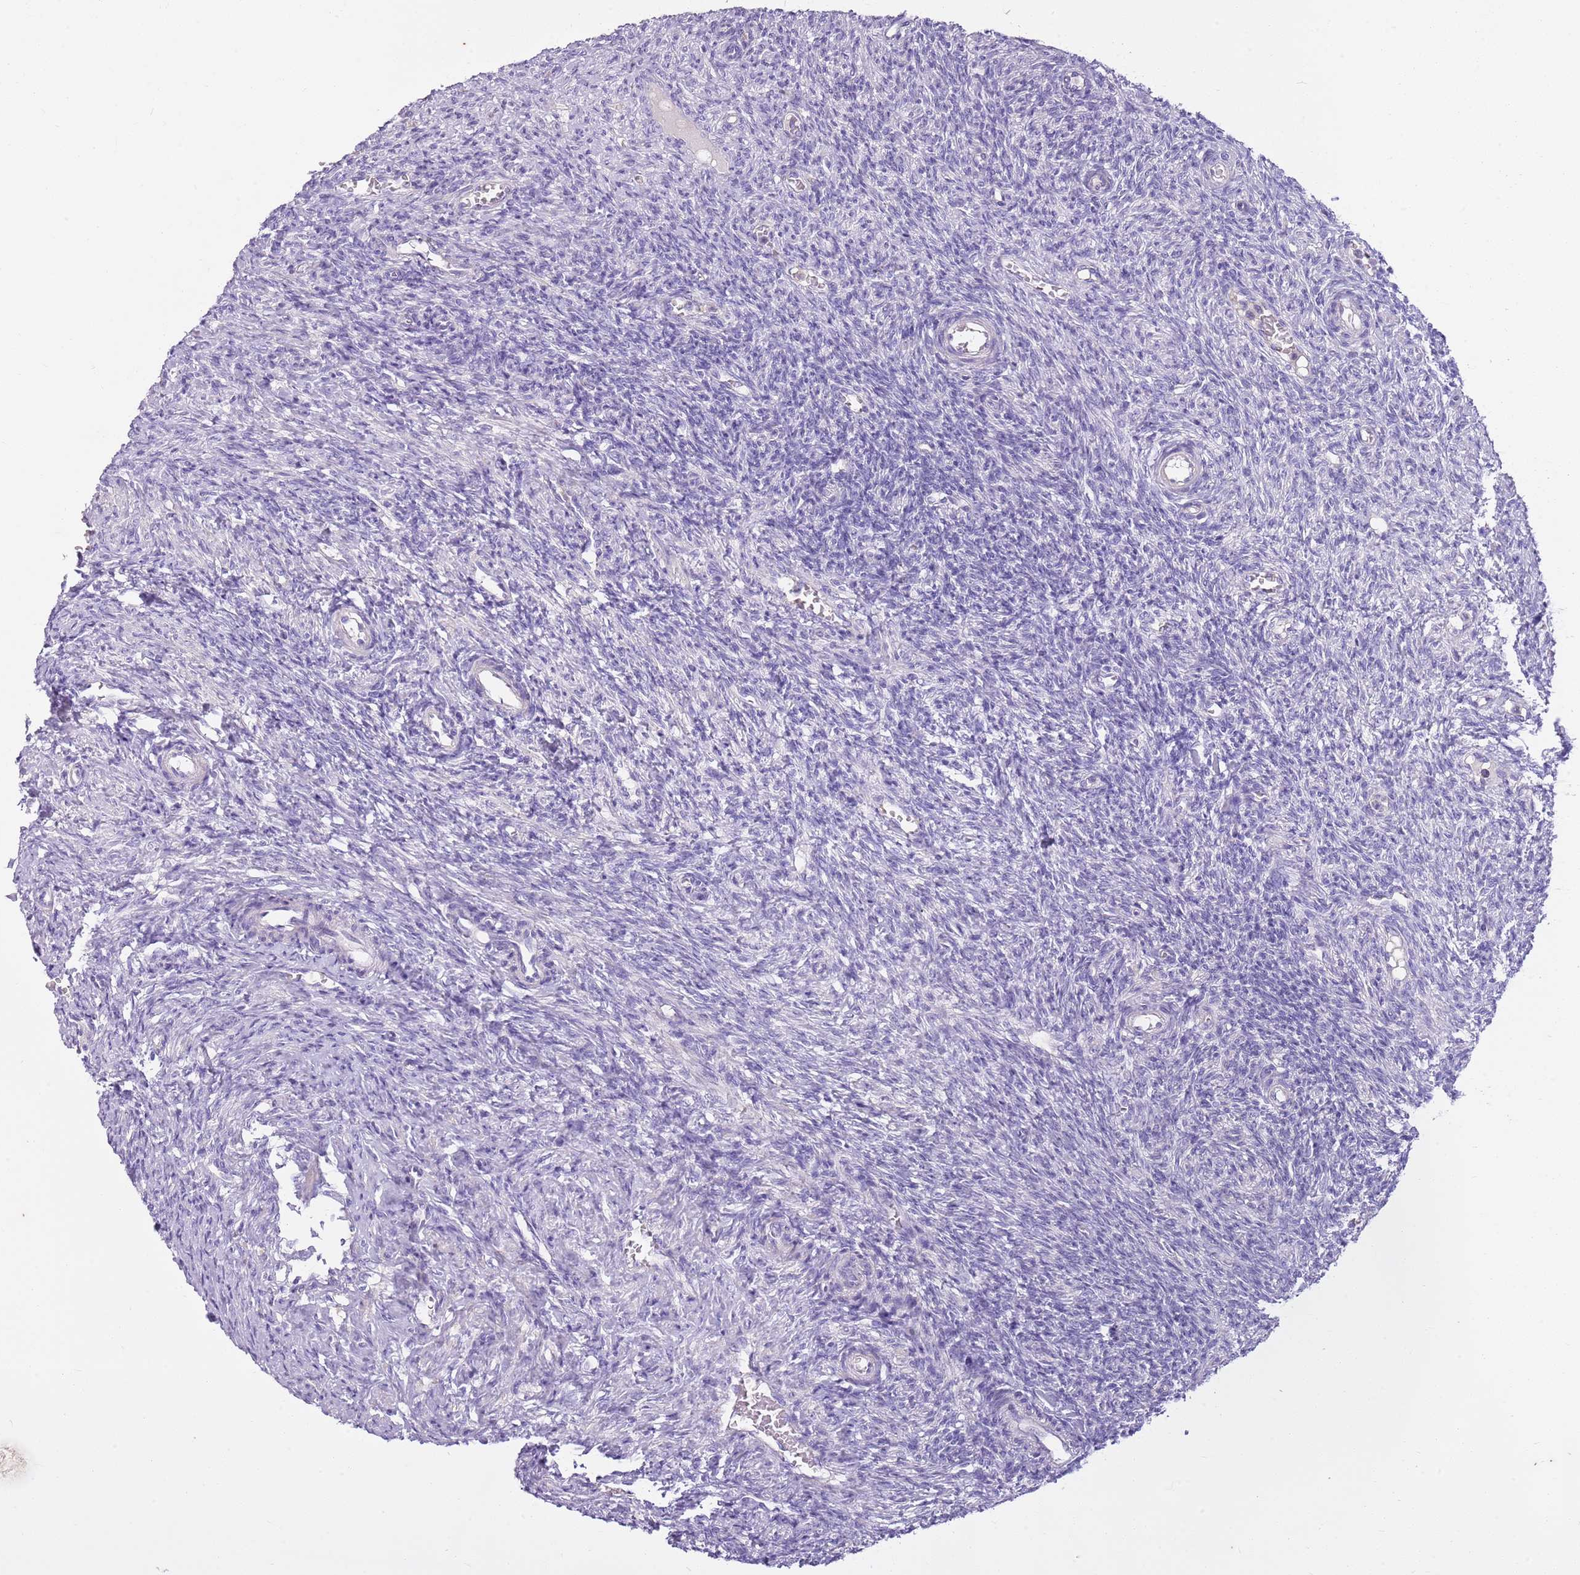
{"staining": {"intensity": "negative", "quantity": "none", "location": "none"}, "tissue": "ovary", "cell_type": "Ovarian stroma cells", "image_type": "normal", "snomed": [{"axis": "morphology", "description": "Normal tissue, NOS"}, {"axis": "topography", "description": "Ovary"}], "caption": "High magnification brightfield microscopy of normal ovary stained with DAB (3,3'-diaminobenzidine) (brown) and counterstained with hematoxylin (blue): ovarian stroma cells show no significant expression. (IHC, brightfield microscopy, high magnification).", "gene": "CNPPD1", "patient": {"sex": "female", "age": 27}}